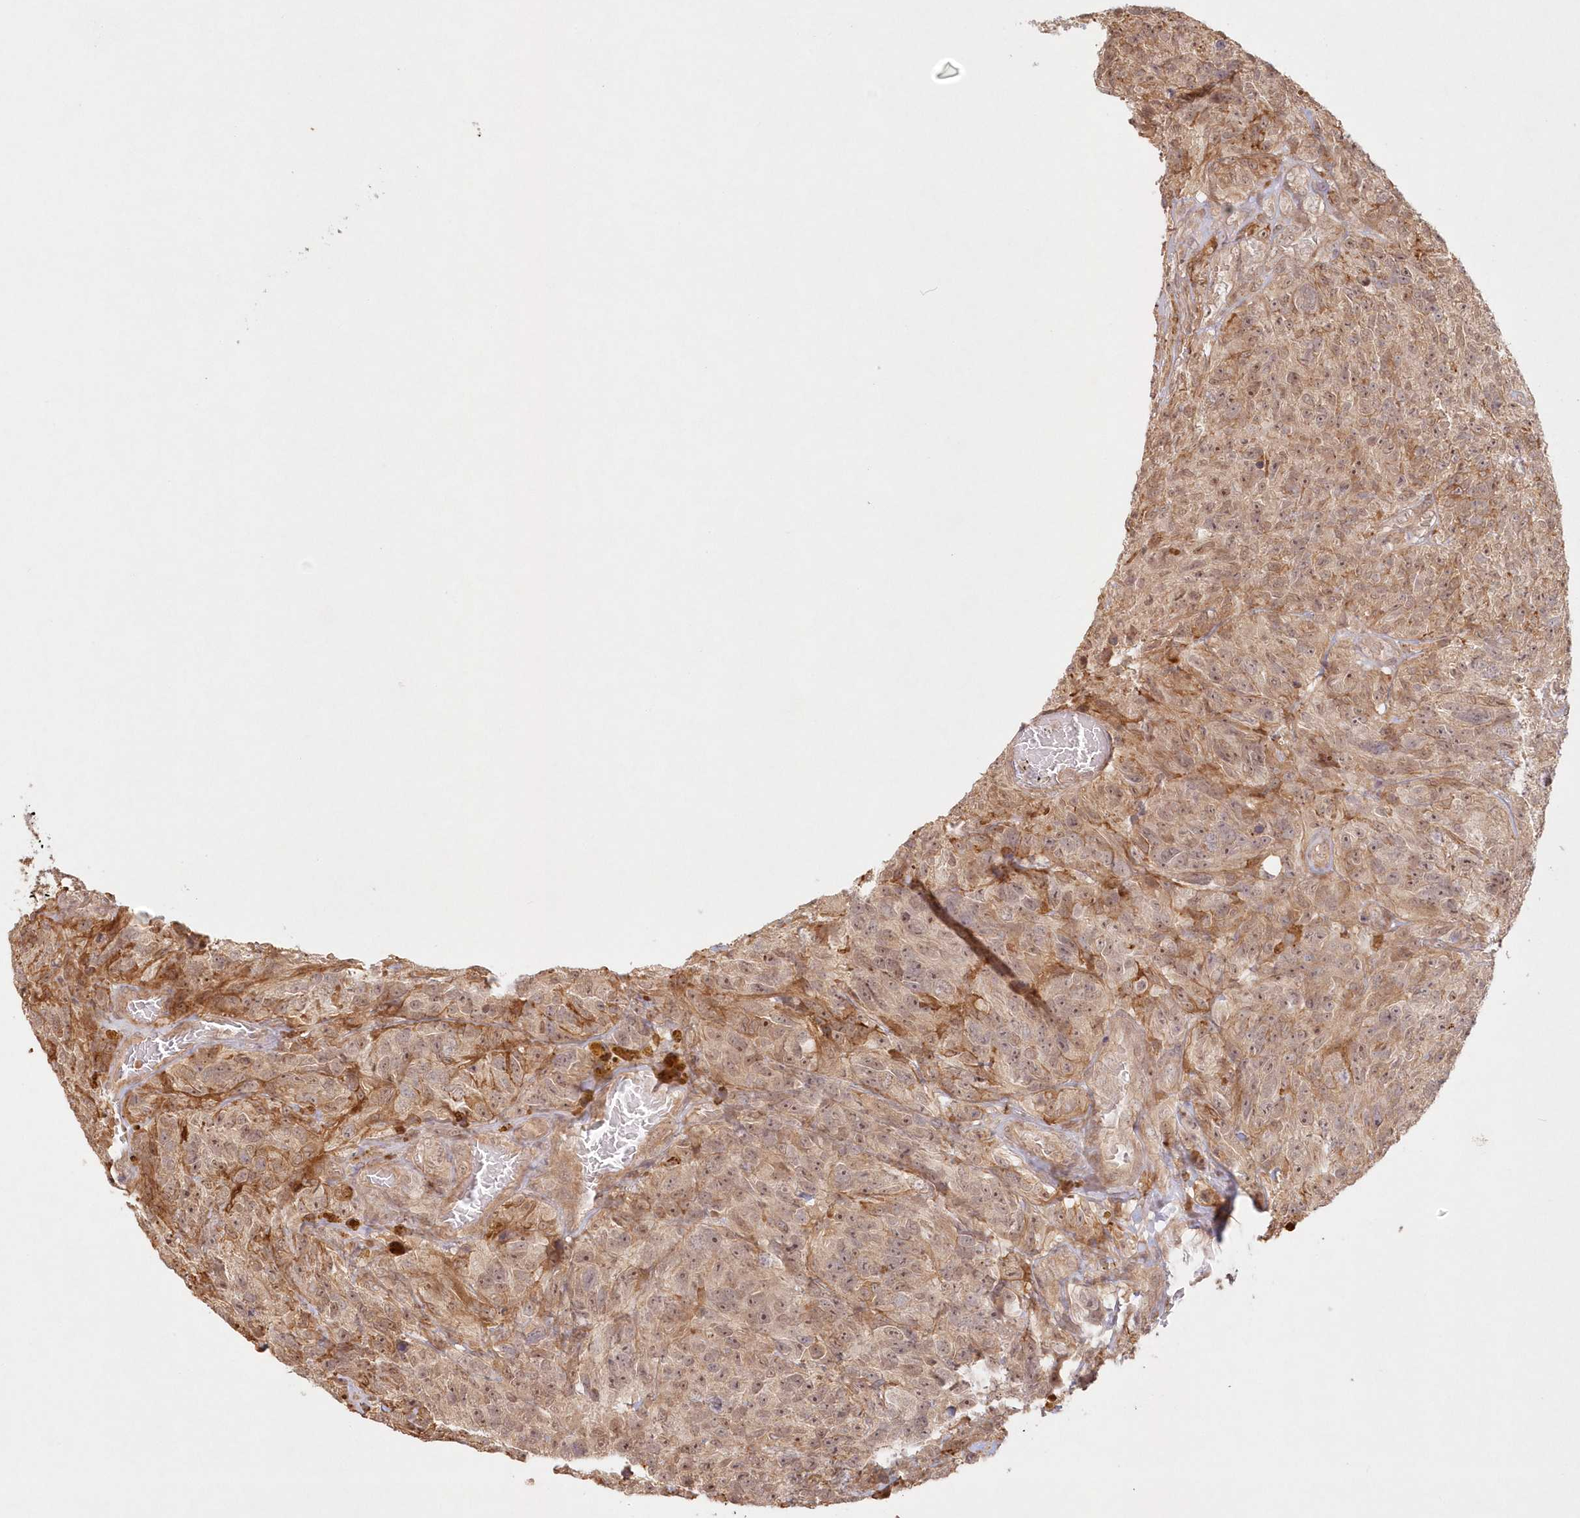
{"staining": {"intensity": "weak", "quantity": "25%-75%", "location": "cytoplasmic/membranous,nuclear"}, "tissue": "glioma", "cell_type": "Tumor cells", "image_type": "cancer", "snomed": [{"axis": "morphology", "description": "Glioma, malignant, High grade"}, {"axis": "topography", "description": "Brain"}], "caption": "Malignant high-grade glioma stained with a brown dye demonstrates weak cytoplasmic/membranous and nuclear positive positivity in about 25%-75% of tumor cells.", "gene": "KIAA0232", "patient": {"sex": "male", "age": 69}}